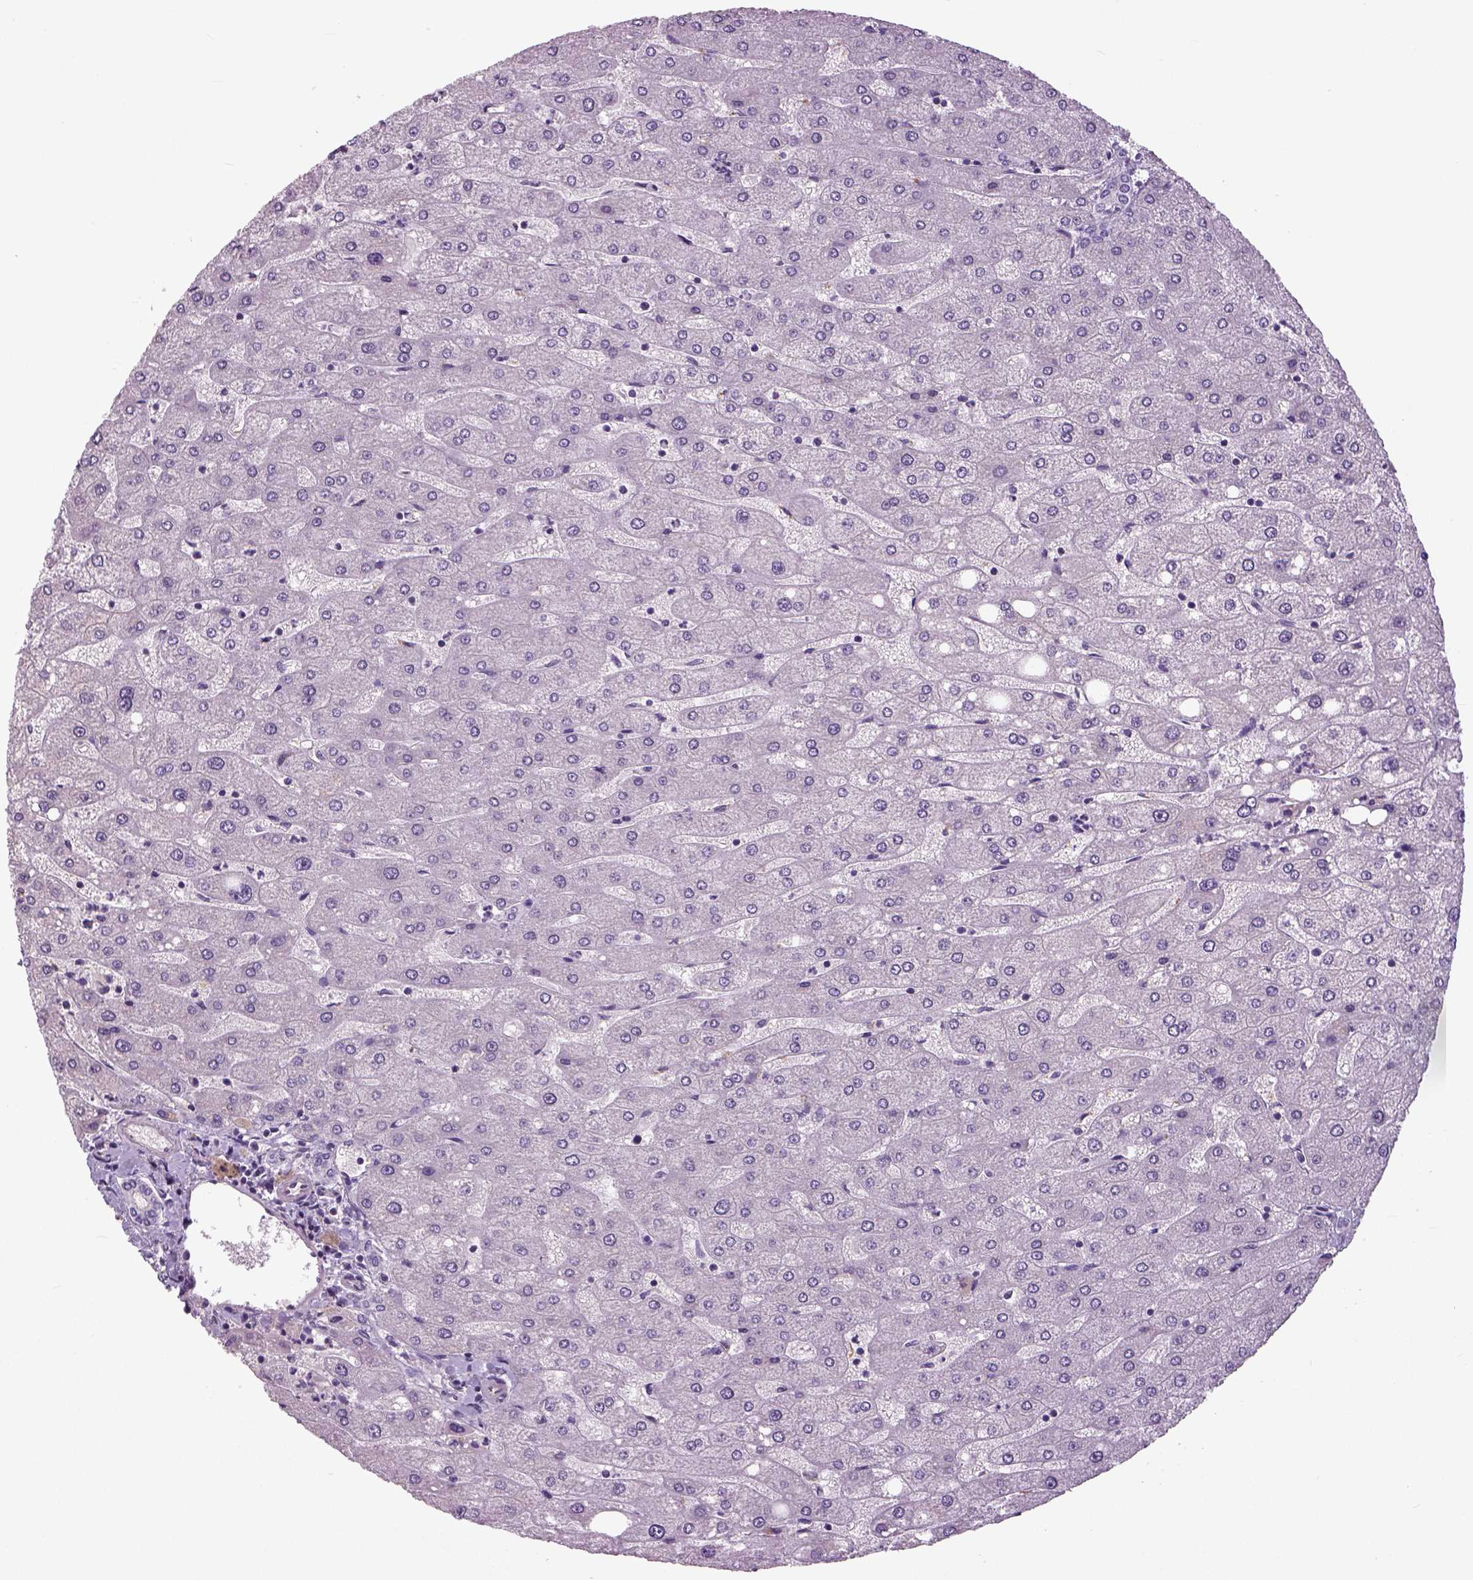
{"staining": {"intensity": "negative", "quantity": "none", "location": "none"}, "tissue": "liver", "cell_type": "Cholangiocytes", "image_type": "normal", "snomed": [{"axis": "morphology", "description": "Normal tissue, NOS"}, {"axis": "topography", "description": "Liver"}], "caption": "The image shows no significant positivity in cholangiocytes of liver. The staining is performed using DAB (3,3'-diaminobenzidine) brown chromogen with nuclei counter-stained in using hematoxylin.", "gene": "NECAB1", "patient": {"sex": "male", "age": 67}}